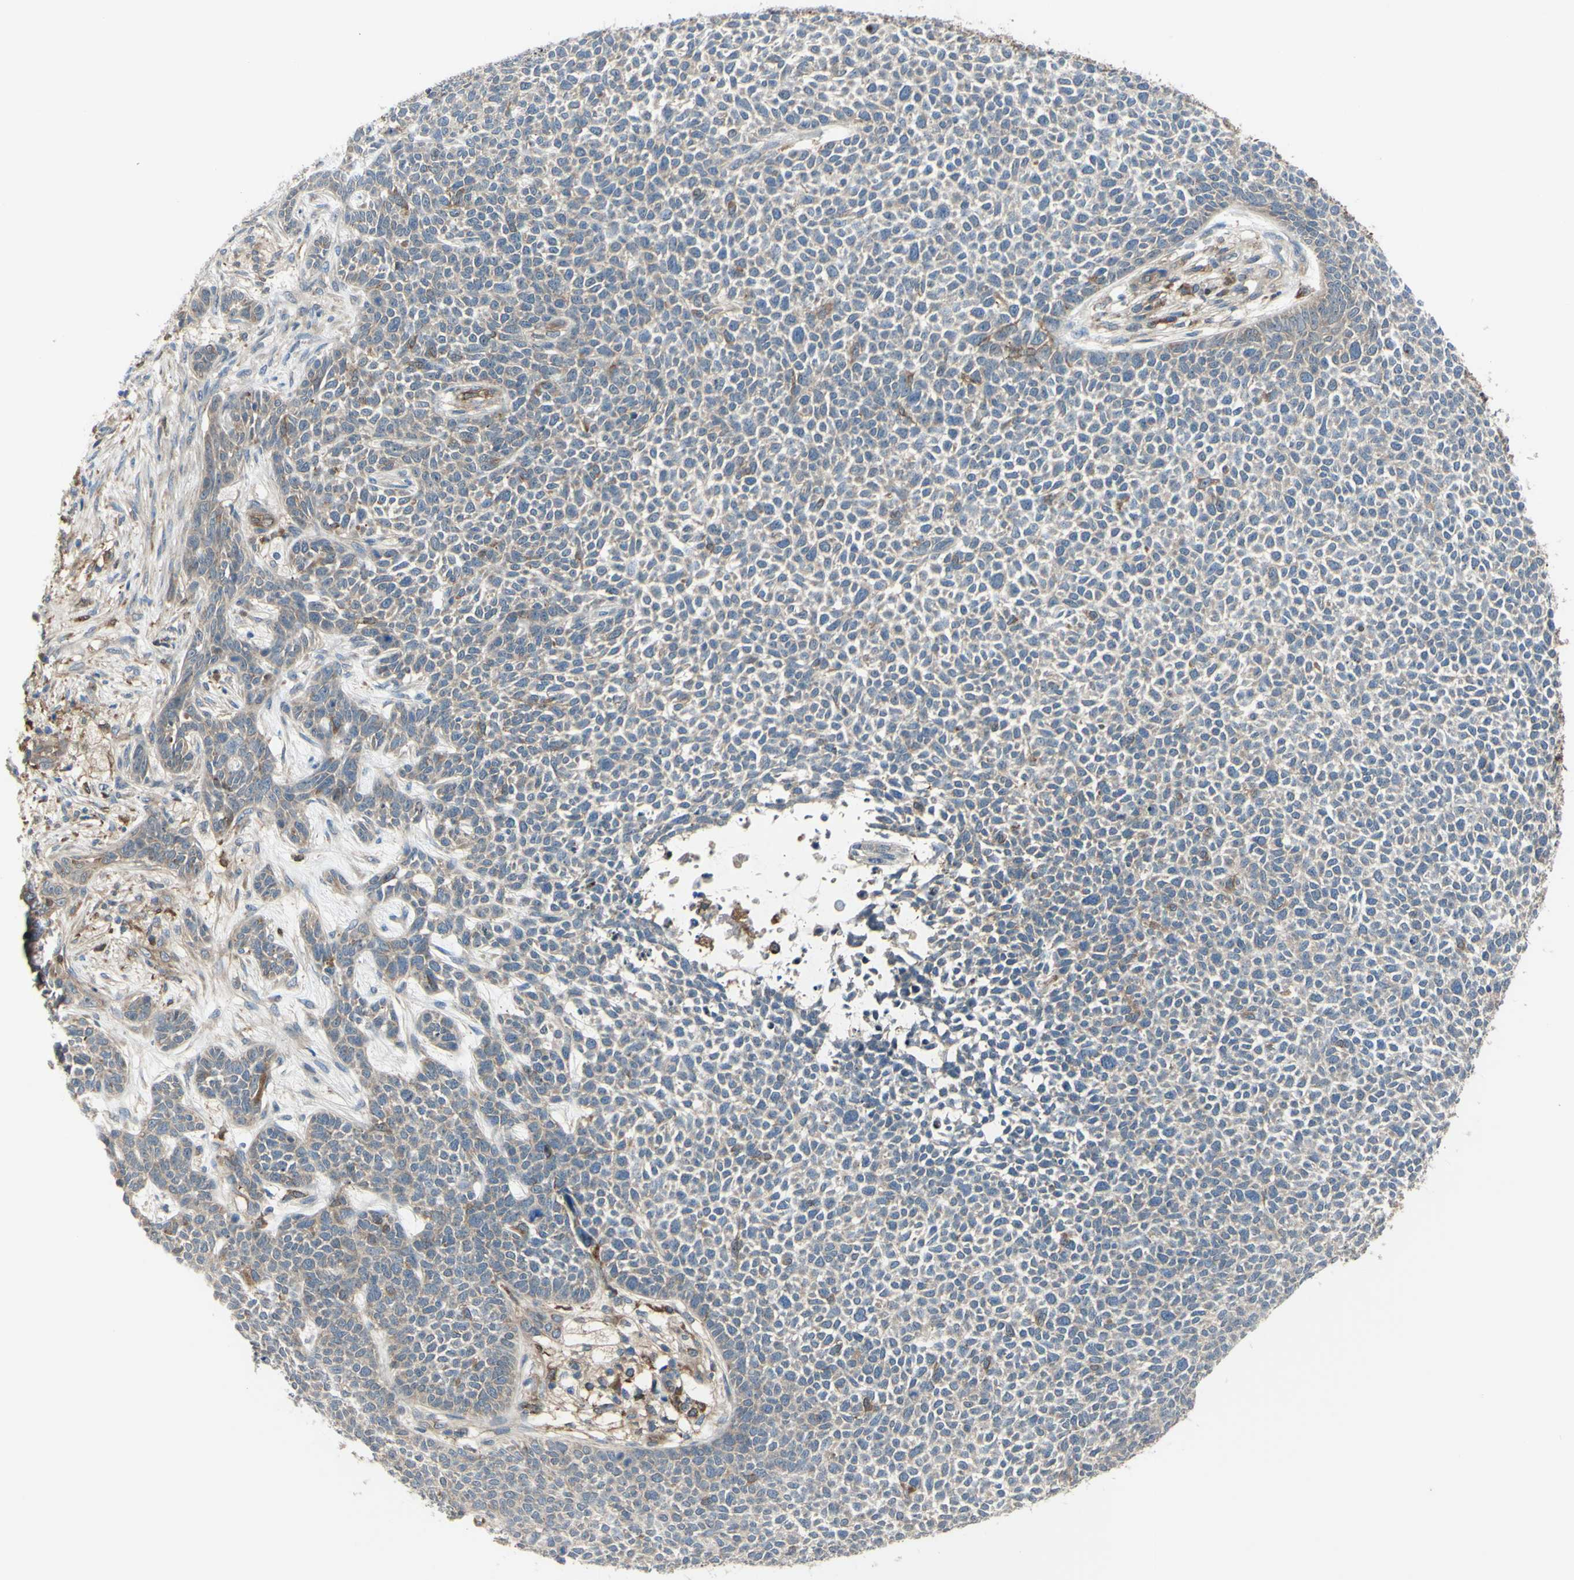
{"staining": {"intensity": "weak", "quantity": "25%-75%", "location": "cytoplasmic/membranous"}, "tissue": "skin cancer", "cell_type": "Tumor cells", "image_type": "cancer", "snomed": [{"axis": "morphology", "description": "Basal cell carcinoma"}, {"axis": "topography", "description": "Skin"}], "caption": "Brown immunohistochemical staining in human skin cancer demonstrates weak cytoplasmic/membranous staining in approximately 25%-75% of tumor cells. The staining was performed using DAB (3,3'-diaminobenzidine), with brown indicating positive protein expression. Nuclei are stained blue with hematoxylin.", "gene": "IGSF9B", "patient": {"sex": "female", "age": 84}}